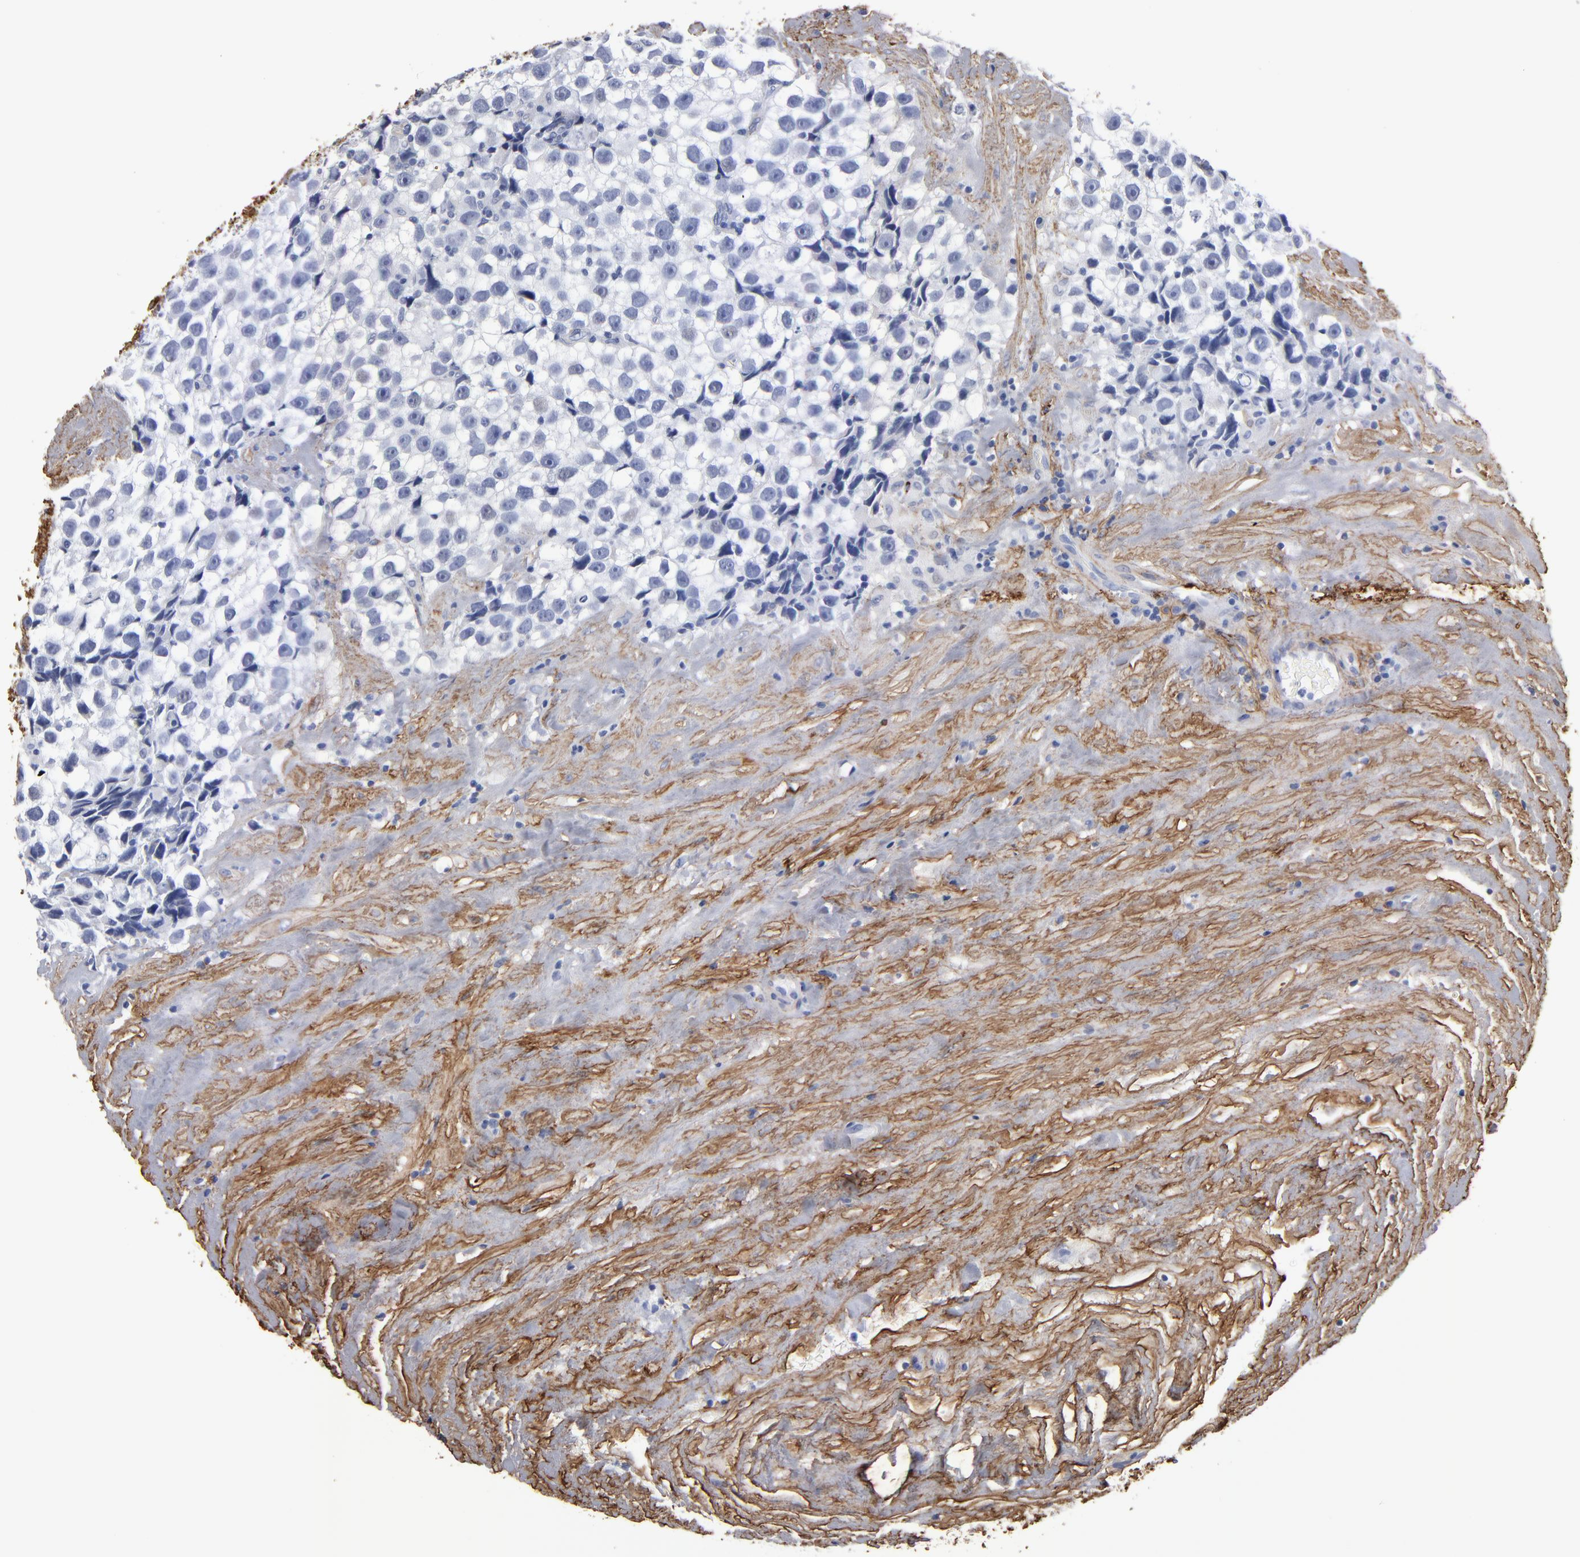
{"staining": {"intensity": "negative", "quantity": "none", "location": "none"}, "tissue": "testis cancer", "cell_type": "Tumor cells", "image_type": "cancer", "snomed": [{"axis": "morphology", "description": "Seminoma, NOS"}, {"axis": "topography", "description": "Testis"}], "caption": "Tumor cells are negative for brown protein staining in testis cancer (seminoma).", "gene": "EMILIN1", "patient": {"sex": "male", "age": 43}}